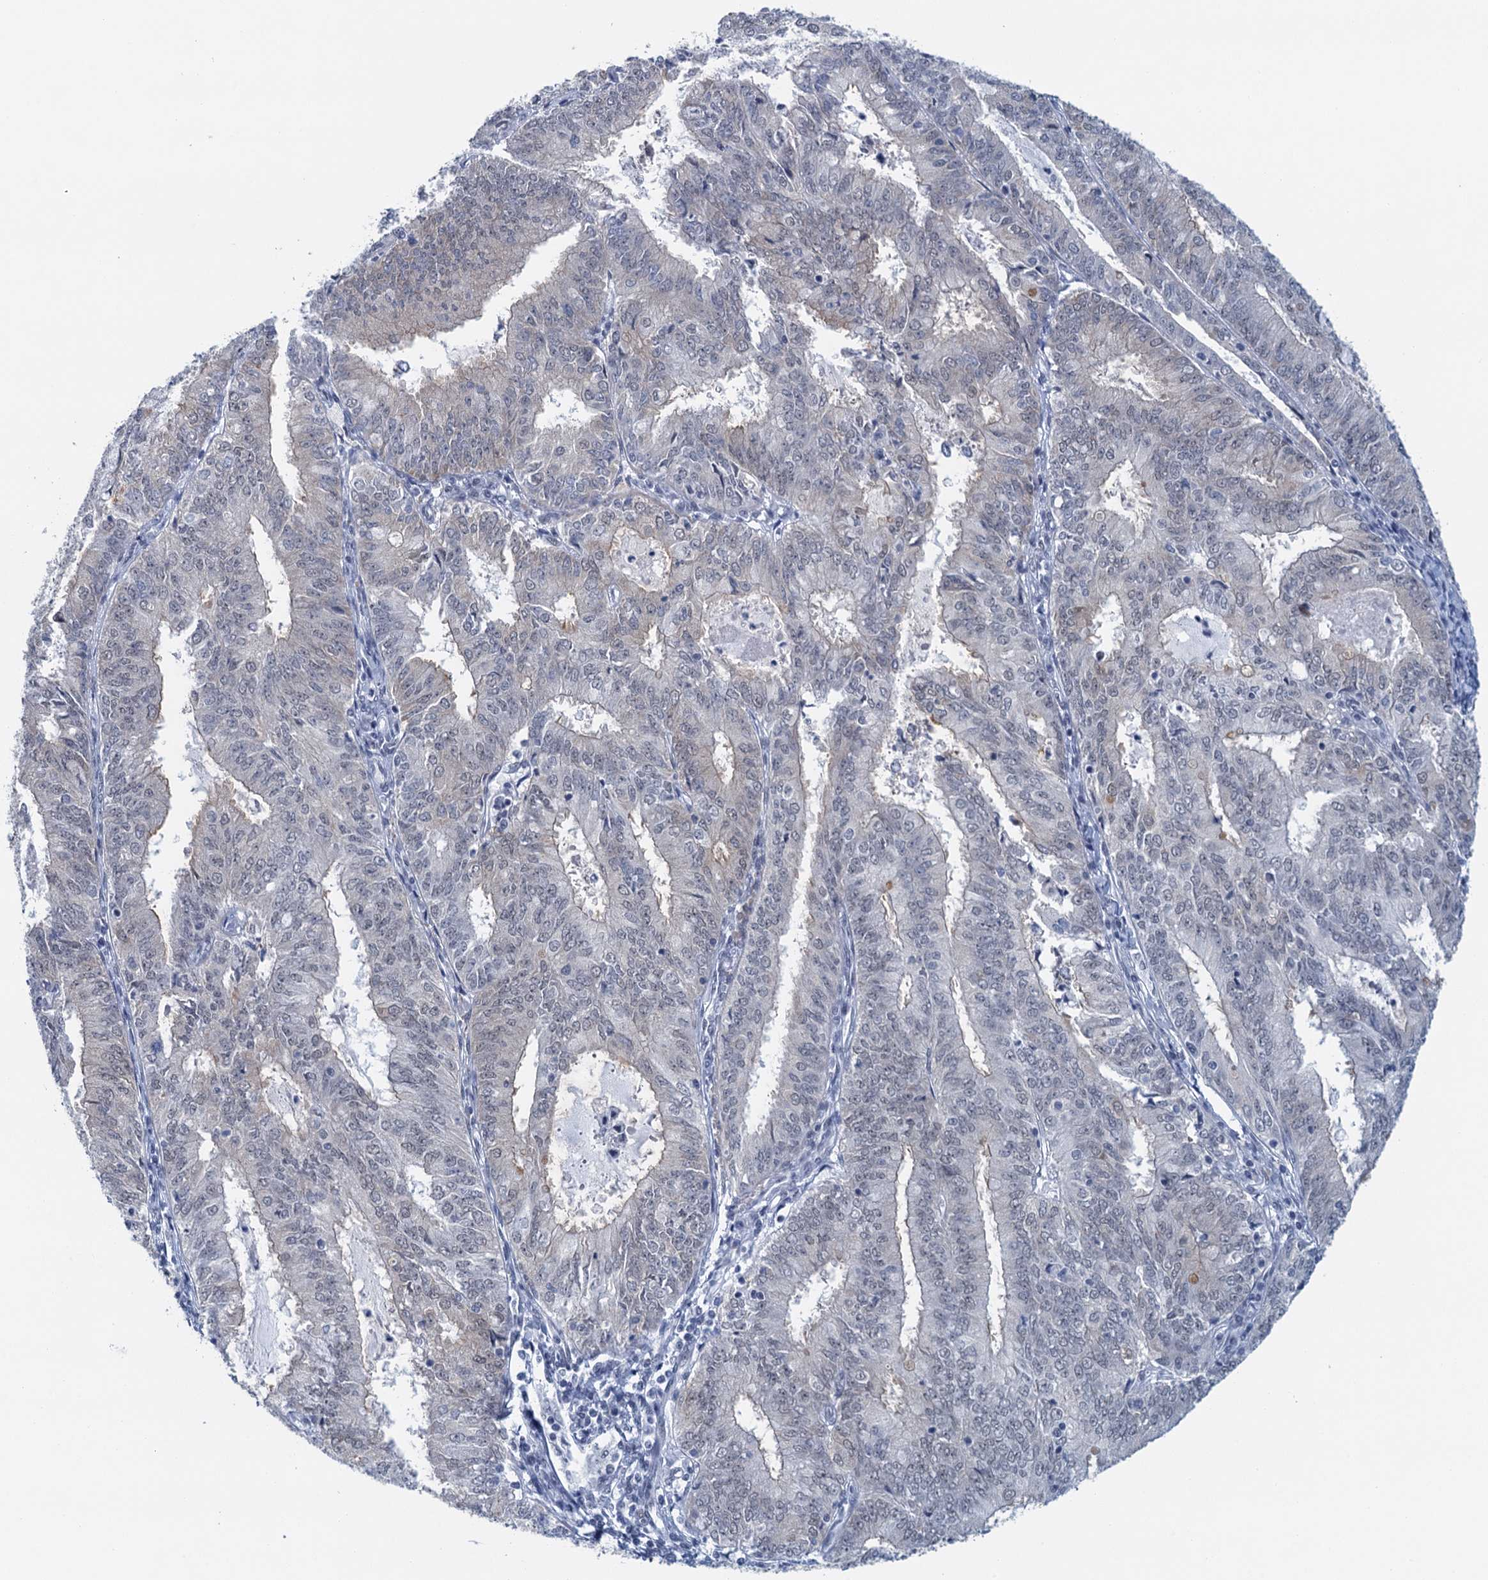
{"staining": {"intensity": "negative", "quantity": "none", "location": "none"}, "tissue": "endometrial cancer", "cell_type": "Tumor cells", "image_type": "cancer", "snomed": [{"axis": "morphology", "description": "Adenocarcinoma, NOS"}, {"axis": "topography", "description": "Endometrium"}], "caption": "Human adenocarcinoma (endometrial) stained for a protein using IHC demonstrates no staining in tumor cells.", "gene": "EPS8L1", "patient": {"sex": "female", "age": 57}}